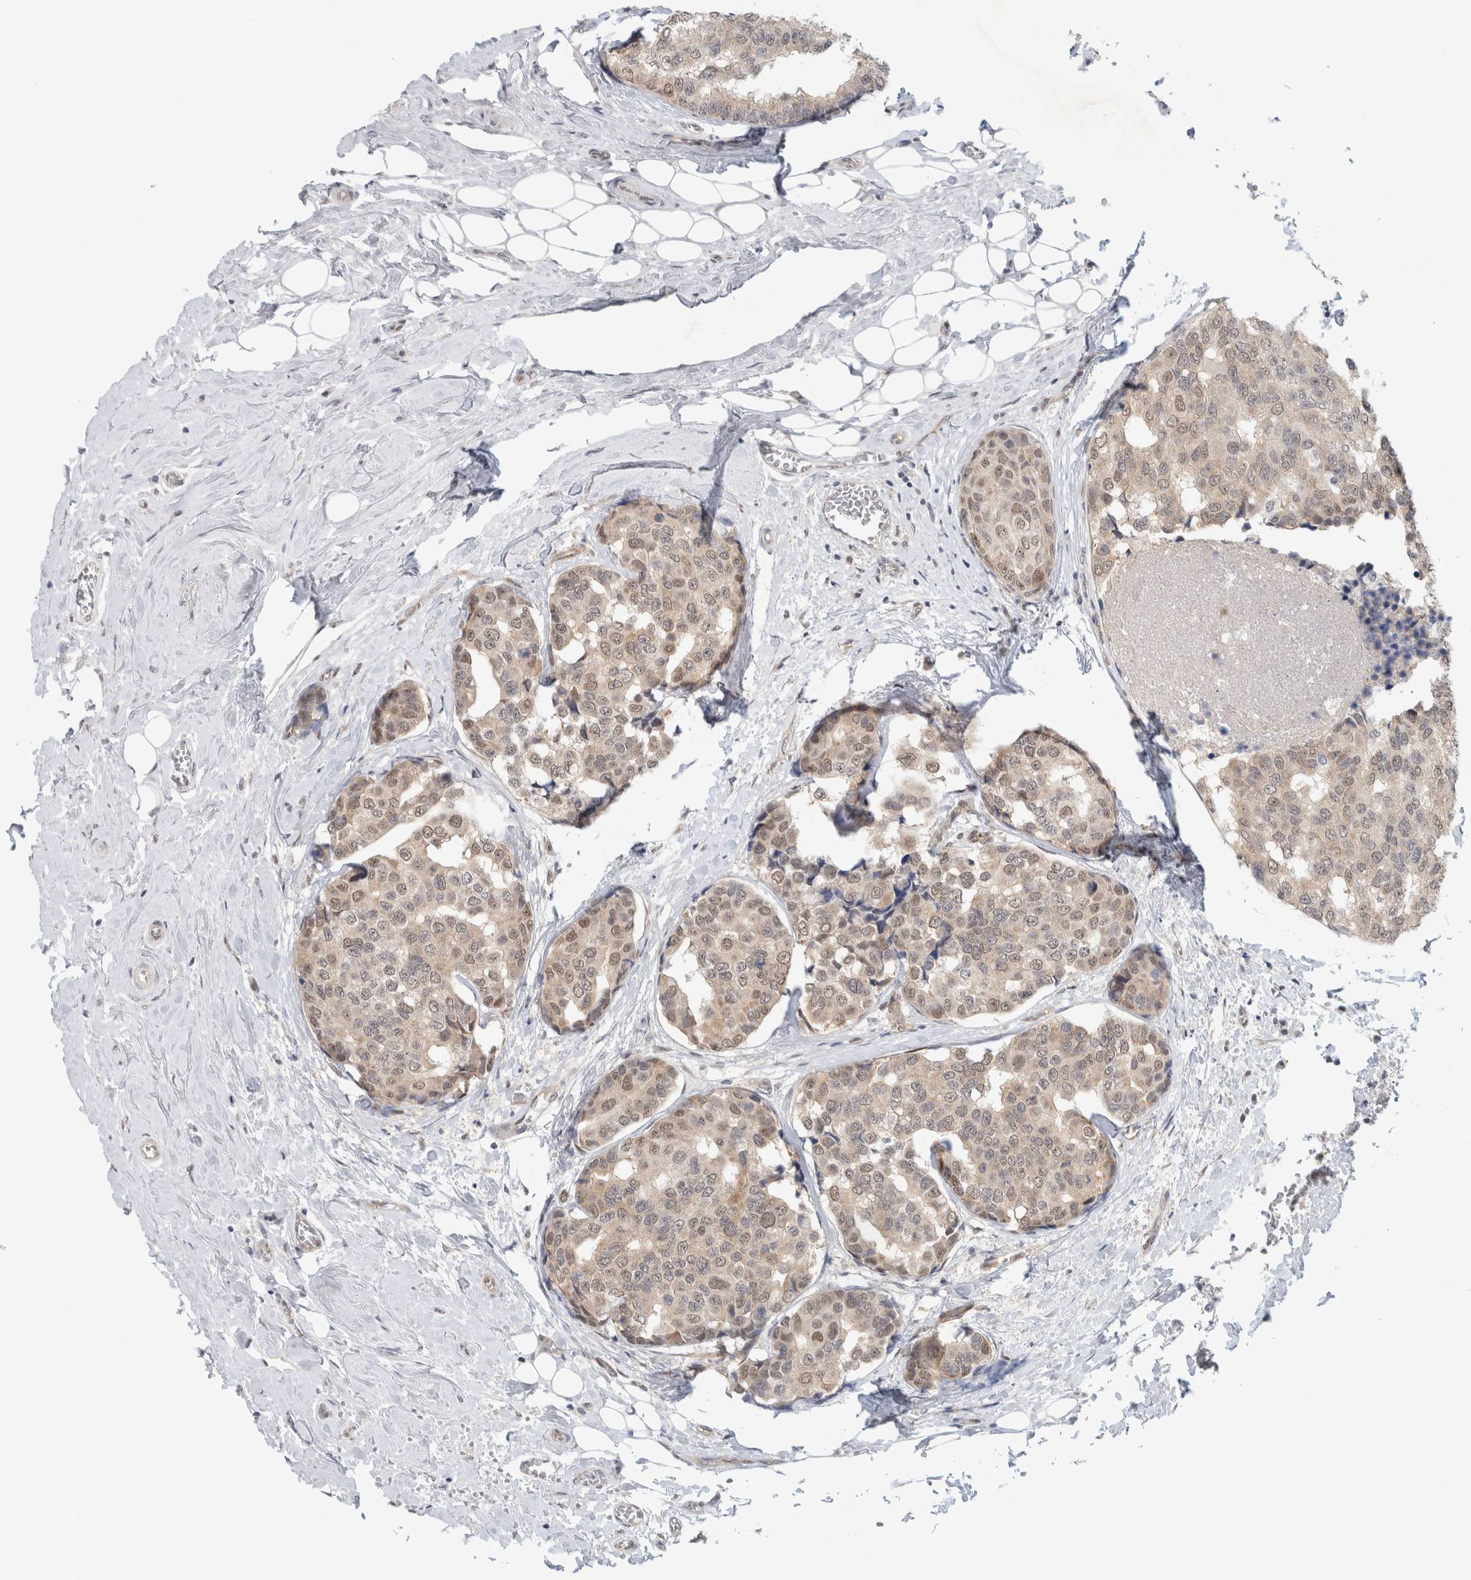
{"staining": {"intensity": "weak", "quantity": "25%-75%", "location": "cytoplasmic/membranous,nuclear"}, "tissue": "breast cancer", "cell_type": "Tumor cells", "image_type": "cancer", "snomed": [{"axis": "morphology", "description": "Normal tissue, NOS"}, {"axis": "morphology", "description": "Duct carcinoma"}, {"axis": "topography", "description": "Breast"}], "caption": "Immunohistochemical staining of human breast infiltrating ductal carcinoma reveals low levels of weak cytoplasmic/membranous and nuclear positivity in about 25%-75% of tumor cells. Immunohistochemistry (ihc) stains the protein in brown and the nuclei are stained blue.", "gene": "EIF4G3", "patient": {"sex": "female", "age": 43}}